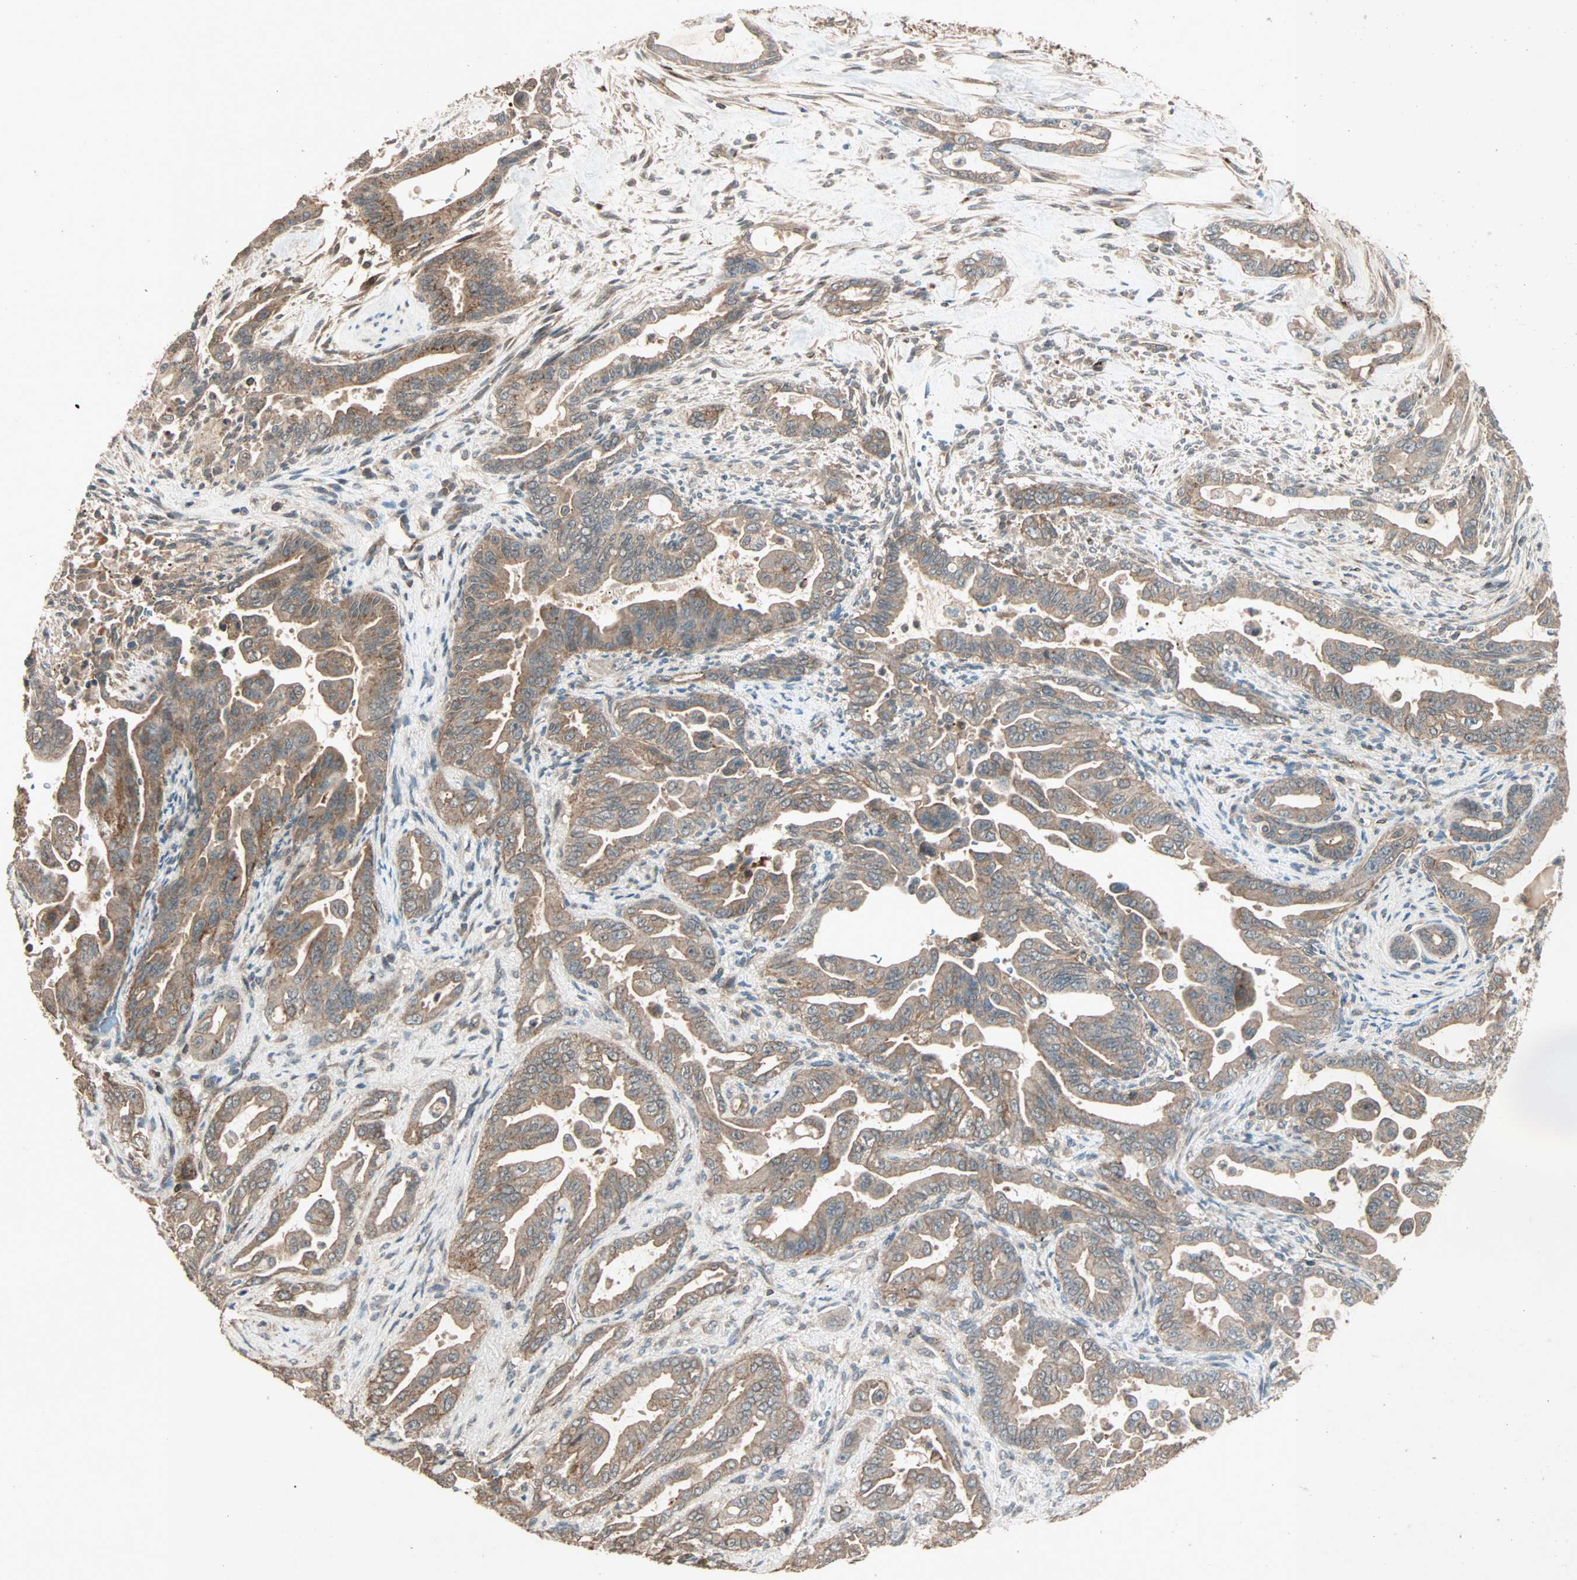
{"staining": {"intensity": "moderate", "quantity": ">75%", "location": "cytoplasmic/membranous"}, "tissue": "pancreatic cancer", "cell_type": "Tumor cells", "image_type": "cancer", "snomed": [{"axis": "morphology", "description": "Adenocarcinoma, NOS"}, {"axis": "topography", "description": "Pancreas"}], "caption": "Immunohistochemistry micrograph of pancreatic cancer stained for a protein (brown), which demonstrates medium levels of moderate cytoplasmic/membranous expression in about >75% of tumor cells.", "gene": "MAP3K21", "patient": {"sex": "male", "age": 70}}